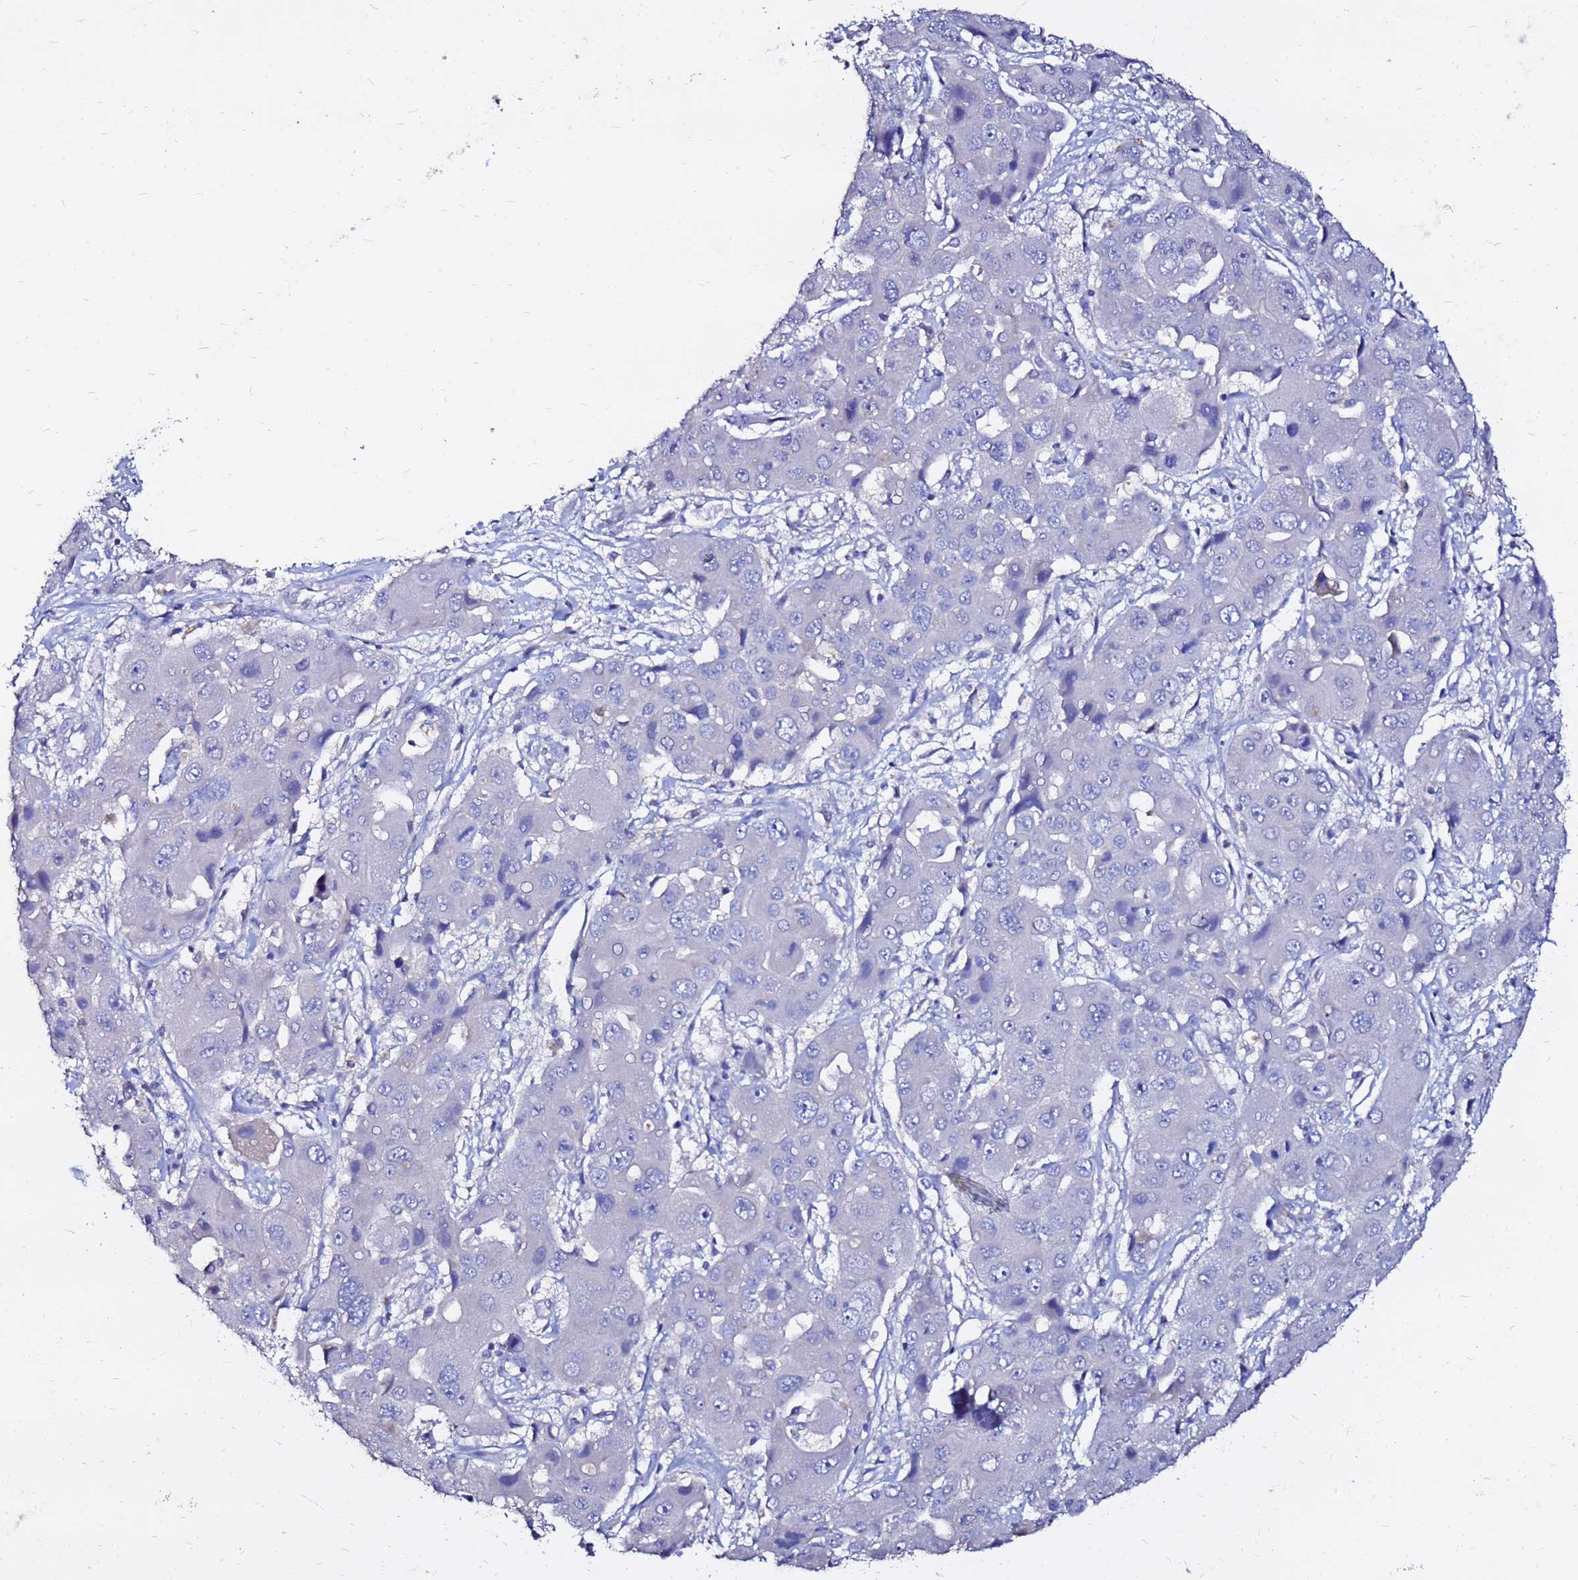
{"staining": {"intensity": "negative", "quantity": "none", "location": "none"}, "tissue": "liver cancer", "cell_type": "Tumor cells", "image_type": "cancer", "snomed": [{"axis": "morphology", "description": "Cholangiocarcinoma"}, {"axis": "topography", "description": "Liver"}], "caption": "The IHC histopathology image has no significant positivity in tumor cells of liver cancer (cholangiocarcinoma) tissue.", "gene": "FAM183A", "patient": {"sex": "male", "age": 67}}